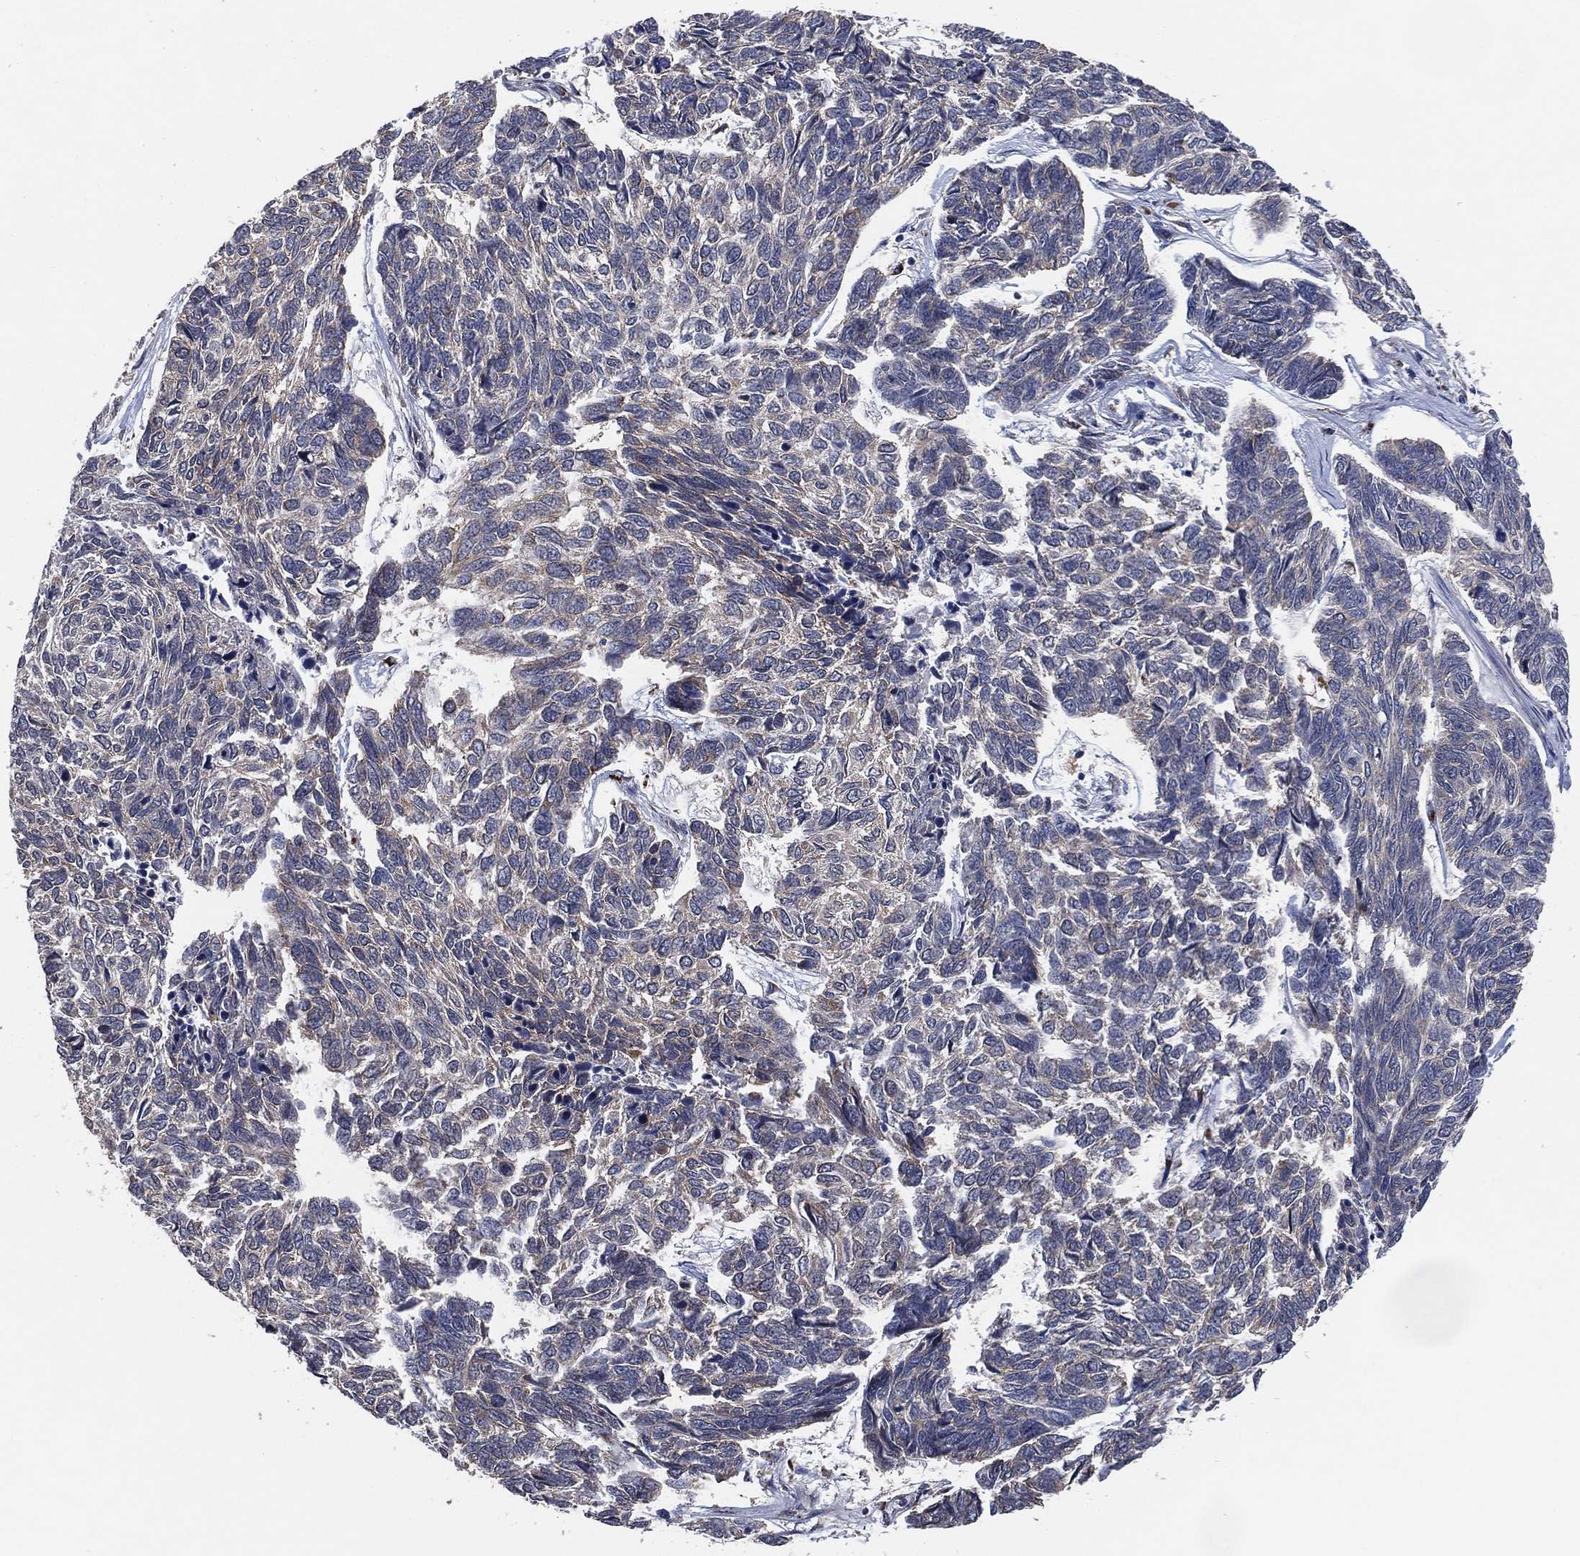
{"staining": {"intensity": "negative", "quantity": "none", "location": "none"}, "tissue": "skin cancer", "cell_type": "Tumor cells", "image_type": "cancer", "snomed": [{"axis": "morphology", "description": "Basal cell carcinoma"}, {"axis": "topography", "description": "Skin"}], "caption": "Tumor cells are negative for brown protein staining in skin cancer (basal cell carcinoma).", "gene": "FAM104A", "patient": {"sex": "female", "age": 65}}